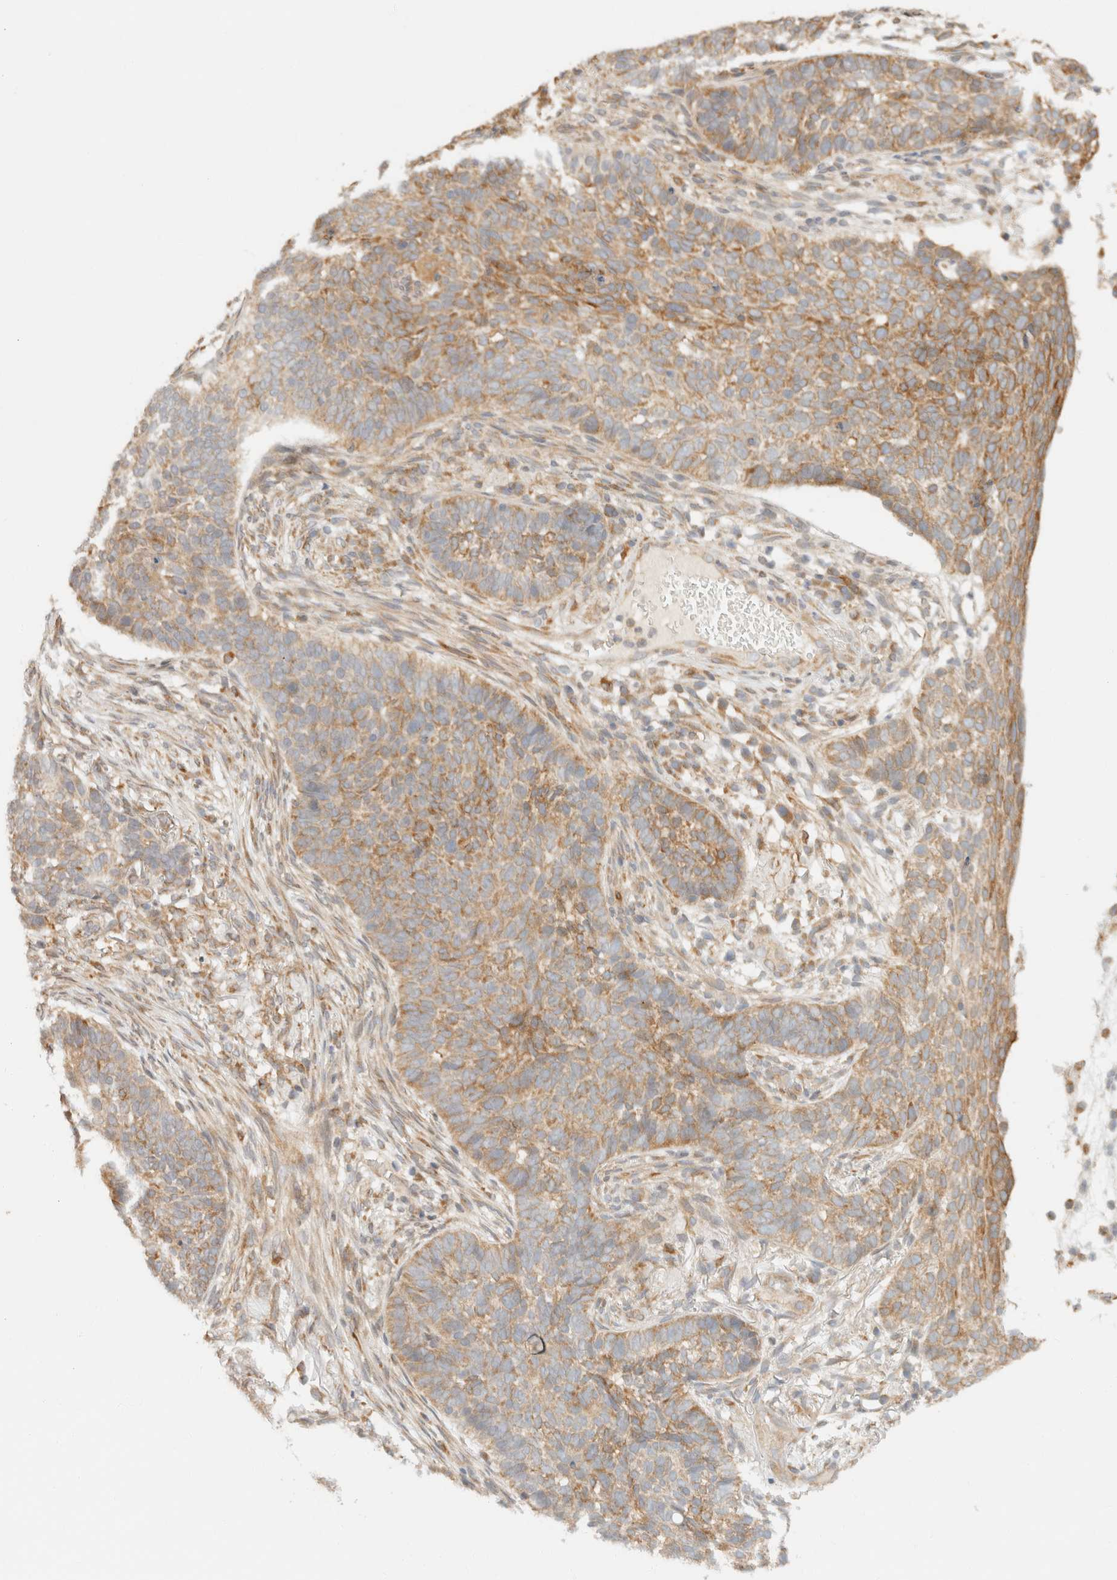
{"staining": {"intensity": "moderate", "quantity": ">75%", "location": "cytoplasmic/membranous"}, "tissue": "skin cancer", "cell_type": "Tumor cells", "image_type": "cancer", "snomed": [{"axis": "morphology", "description": "Basal cell carcinoma"}, {"axis": "topography", "description": "Skin"}], "caption": "Immunohistochemistry (DAB) staining of human skin basal cell carcinoma displays moderate cytoplasmic/membranous protein positivity in approximately >75% of tumor cells.", "gene": "TACC1", "patient": {"sex": "male", "age": 85}}